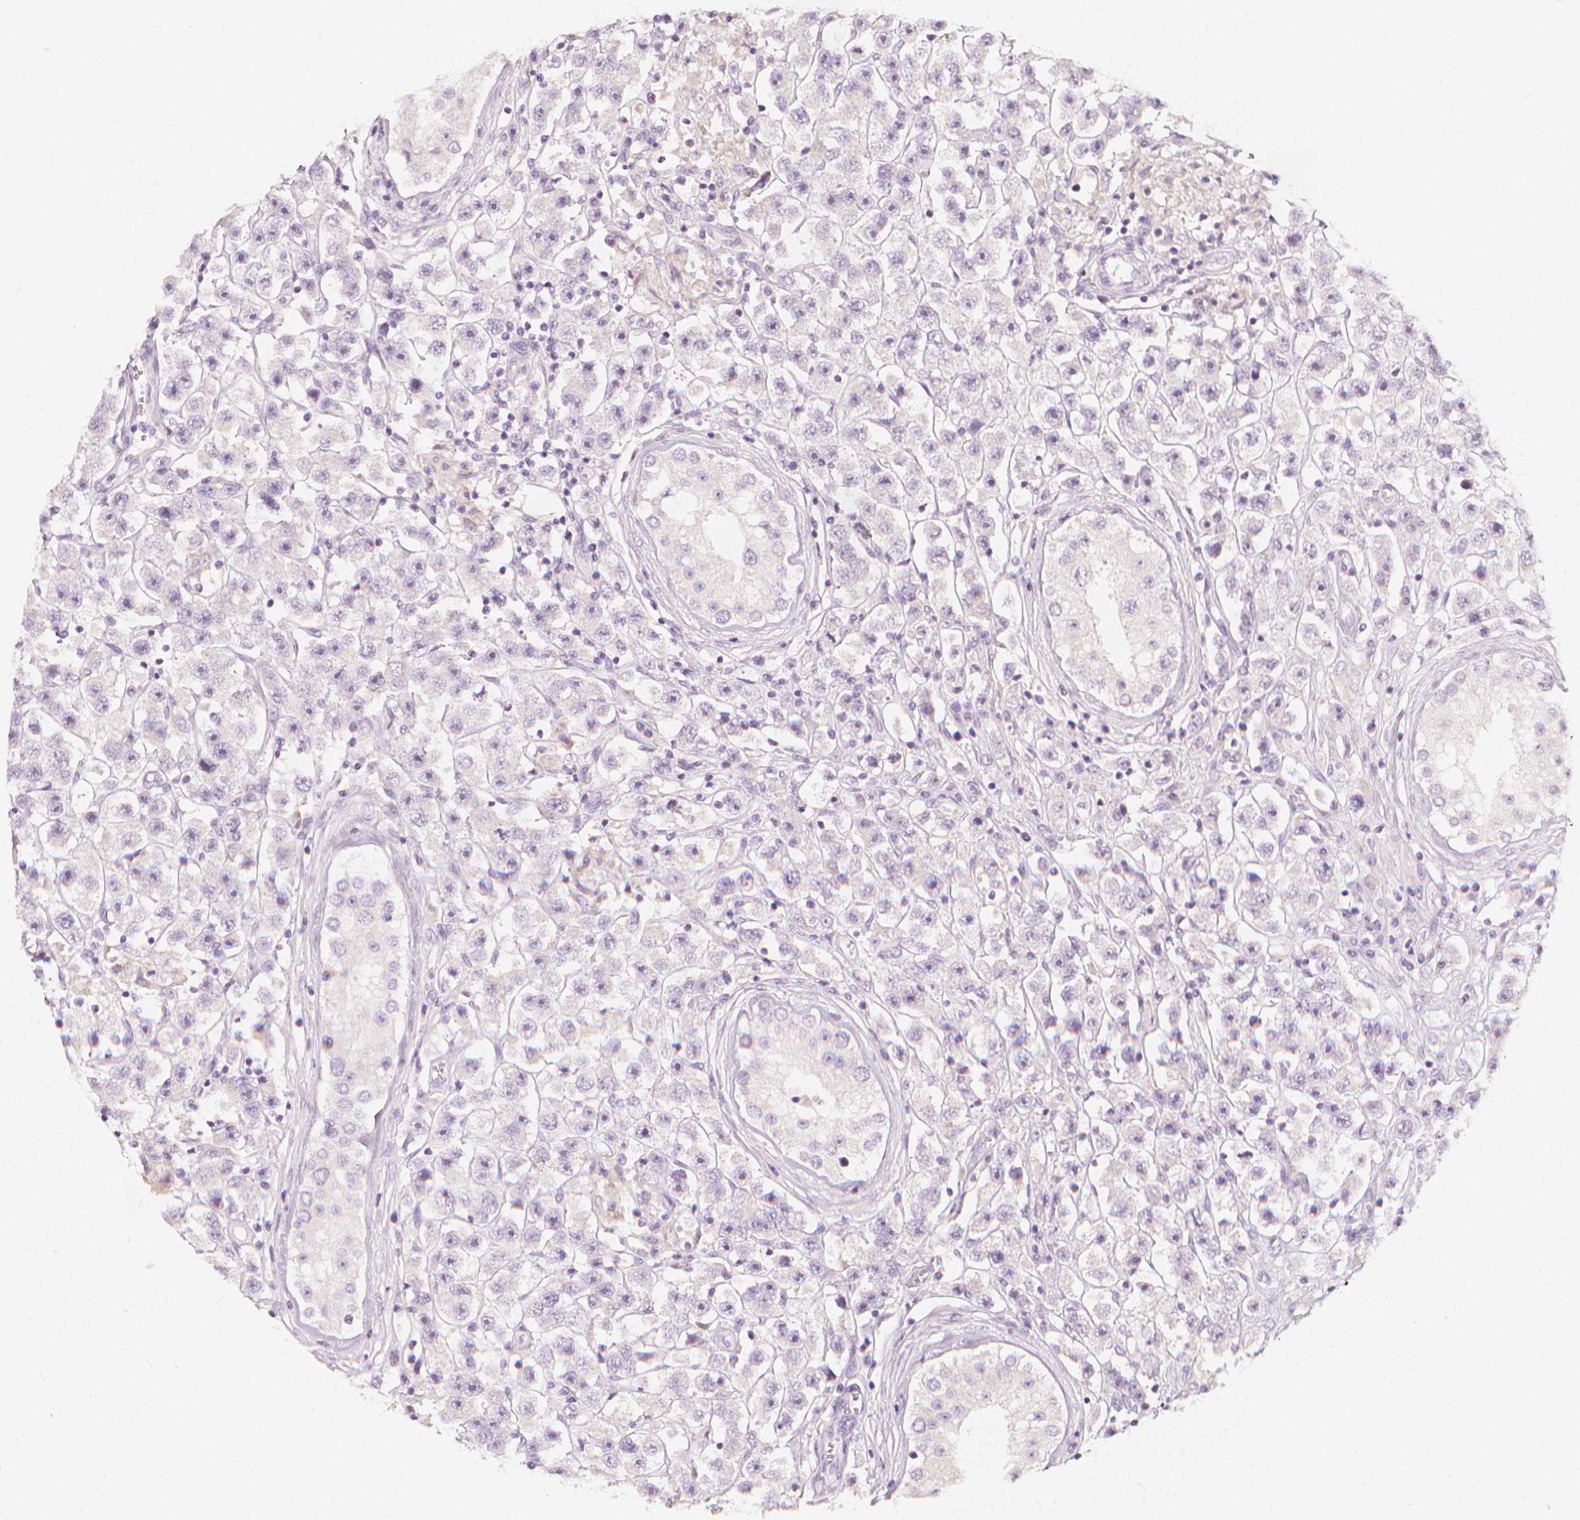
{"staining": {"intensity": "negative", "quantity": "none", "location": "none"}, "tissue": "testis cancer", "cell_type": "Tumor cells", "image_type": "cancer", "snomed": [{"axis": "morphology", "description": "Seminoma, NOS"}, {"axis": "topography", "description": "Testis"}], "caption": "A histopathology image of testis seminoma stained for a protein exhibits no brown staining in tumor cells. (DAB immunohistochemistry, high magnification).", "gene": "RBFOX1", "patient": {"sex": "male", "age": 45}}